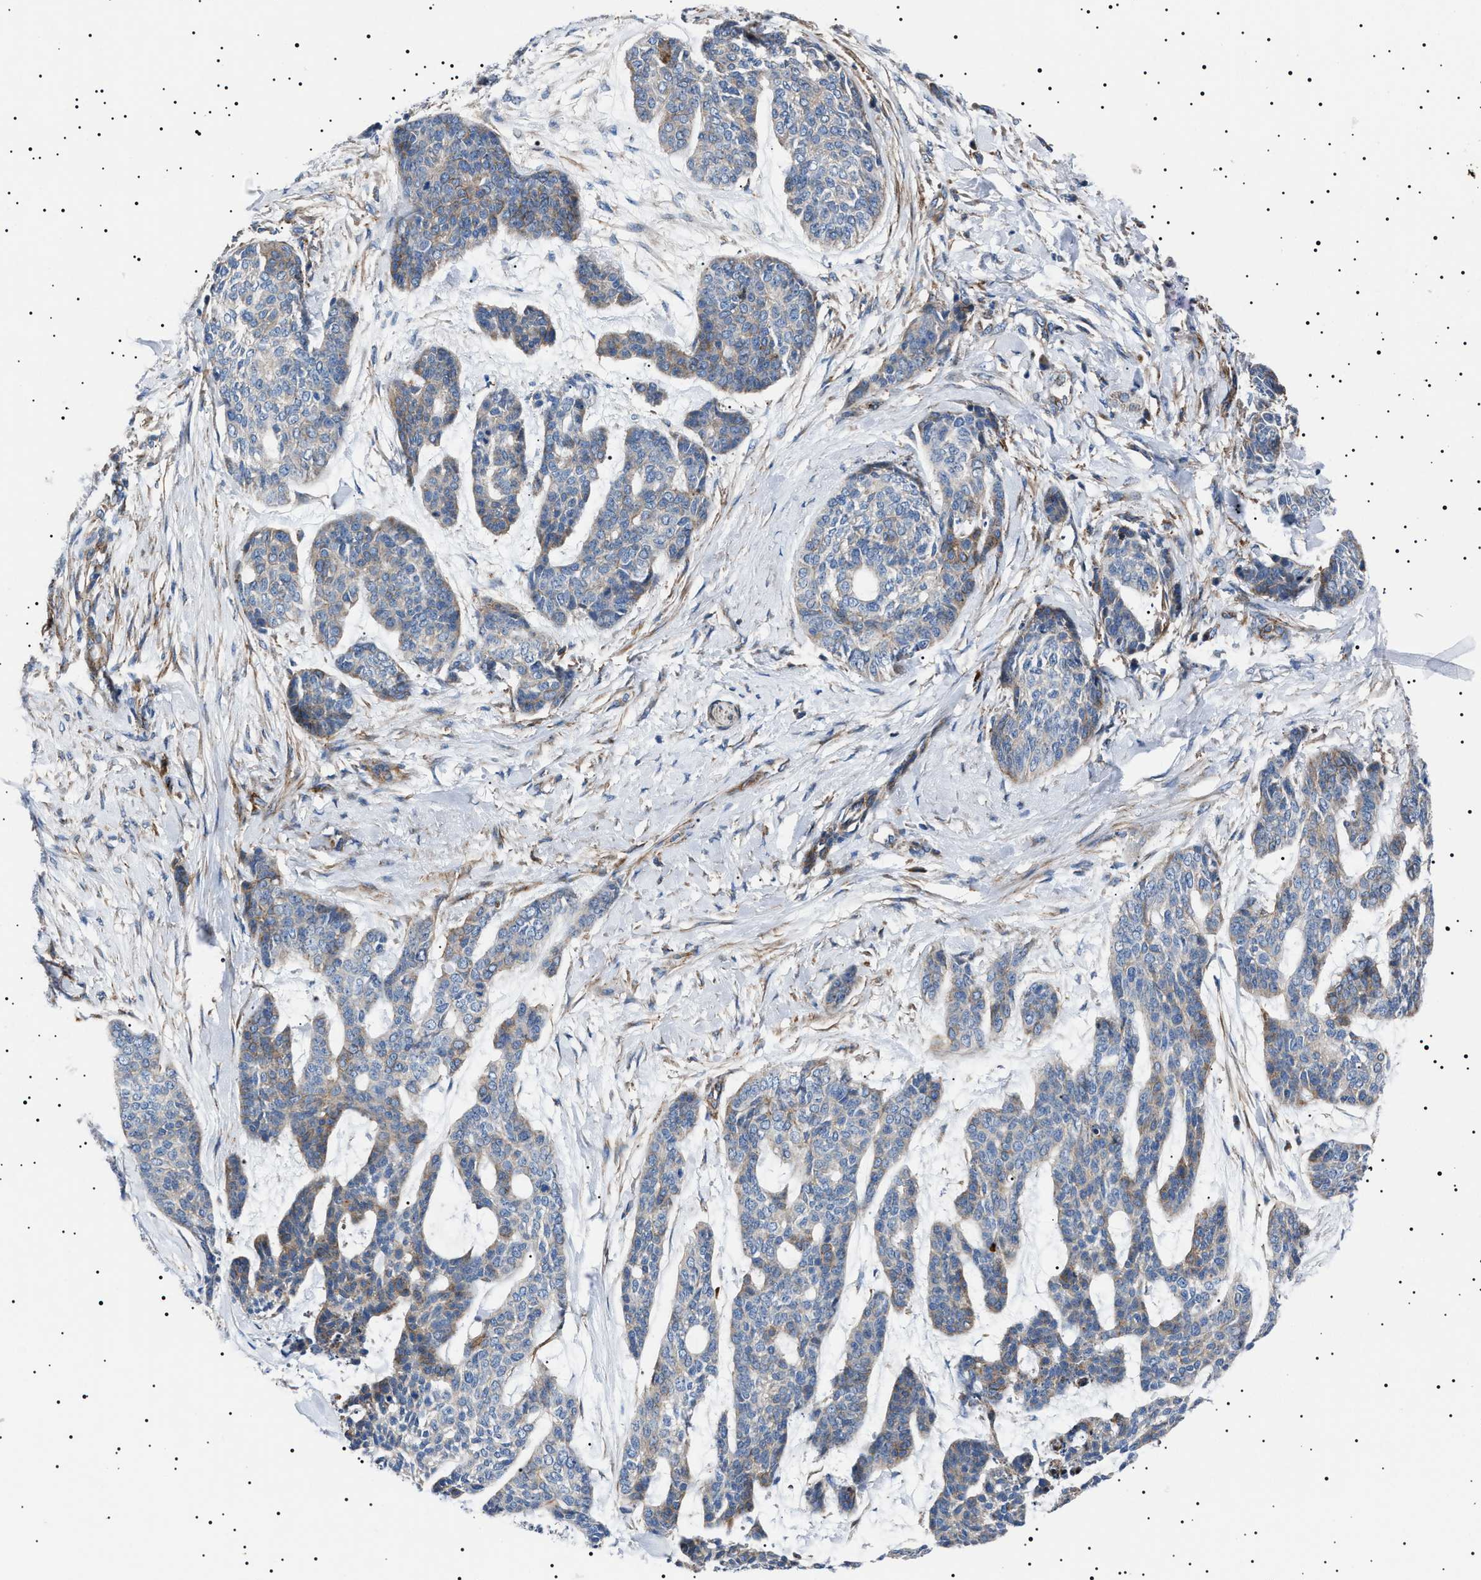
{"staining": {"intensity": "weak", "quantity": "<25%", "location": "cytoplasmic/membranous"}, "tissue": "skin cancer", "cell_type": "Tumor cells", "image_type": "cancer", "snomed": [{"axis": "morphology", "description": "Basal cell carcinoma"}, {"axis": "topography", "description": "Skin"}], "caption": "This is a image of IHC staining of basal cell carcinoma (skin), which shows no expression in tumor cells.", "gene": "NEU1", "patient": {"sex": "female", "age": 64}}